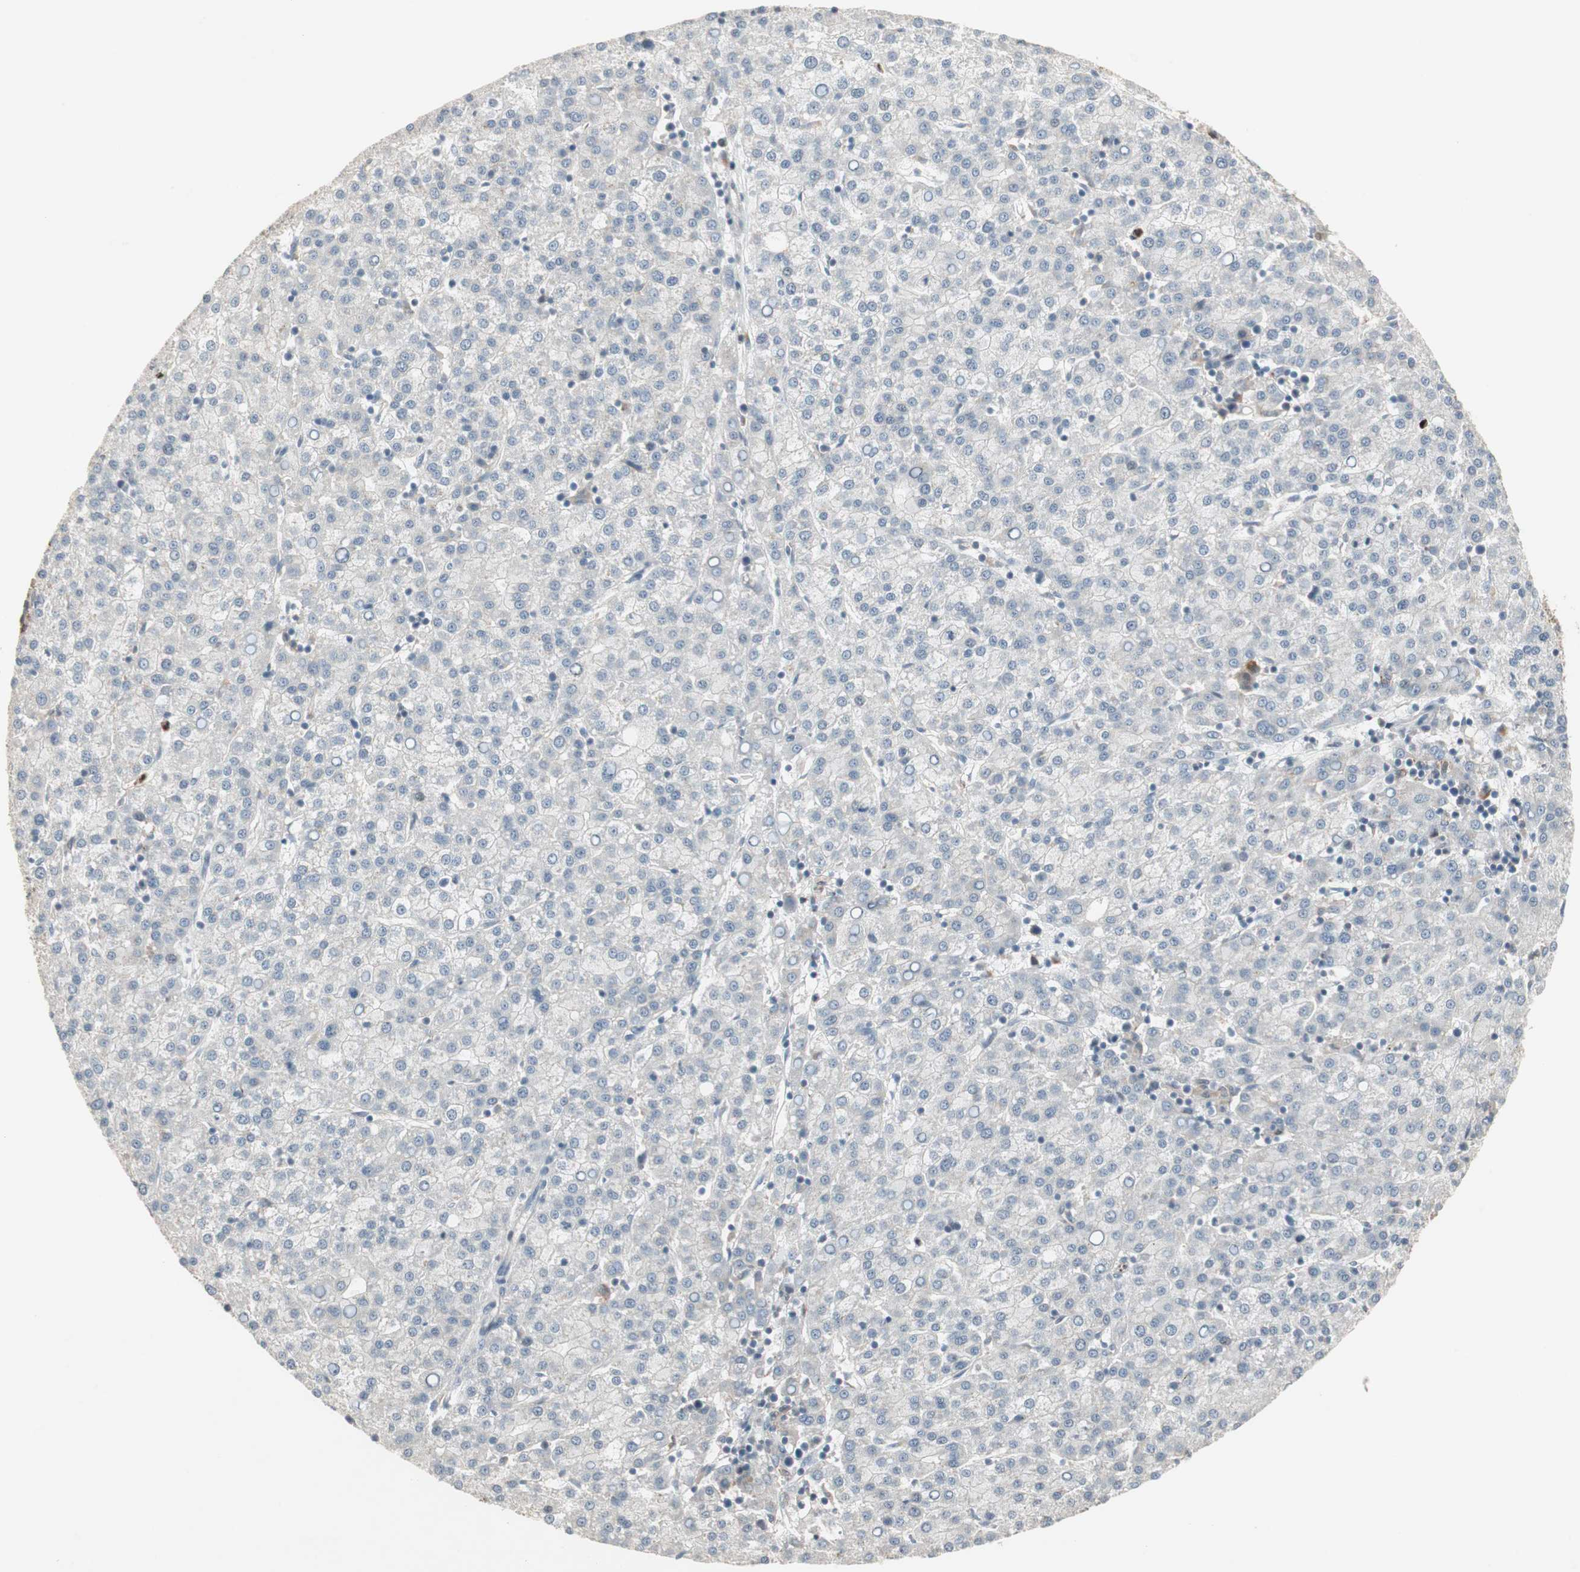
{"staining": {"intensity": "negative", "quantity": "none", "location": "none"}, "tissue": "liver cancer", "cell_type": "Tumor cells", "image_type": "cancer", "snomed": [{"axis": "morphology", "description": "Carcinoma, Hepatocellular, NOS"}, {"axis": "topography", "description": "Liver"}], "caption": "The micrograph exhibits no staining of tumor cells in liver hepatocellular carcinoma. (Brightfield microscopy of DAB (3,3'-diaminobenzidine) IHC at high magnification).", "gene": "SNX4", "patient": {"sex": "female", "age": 58}}